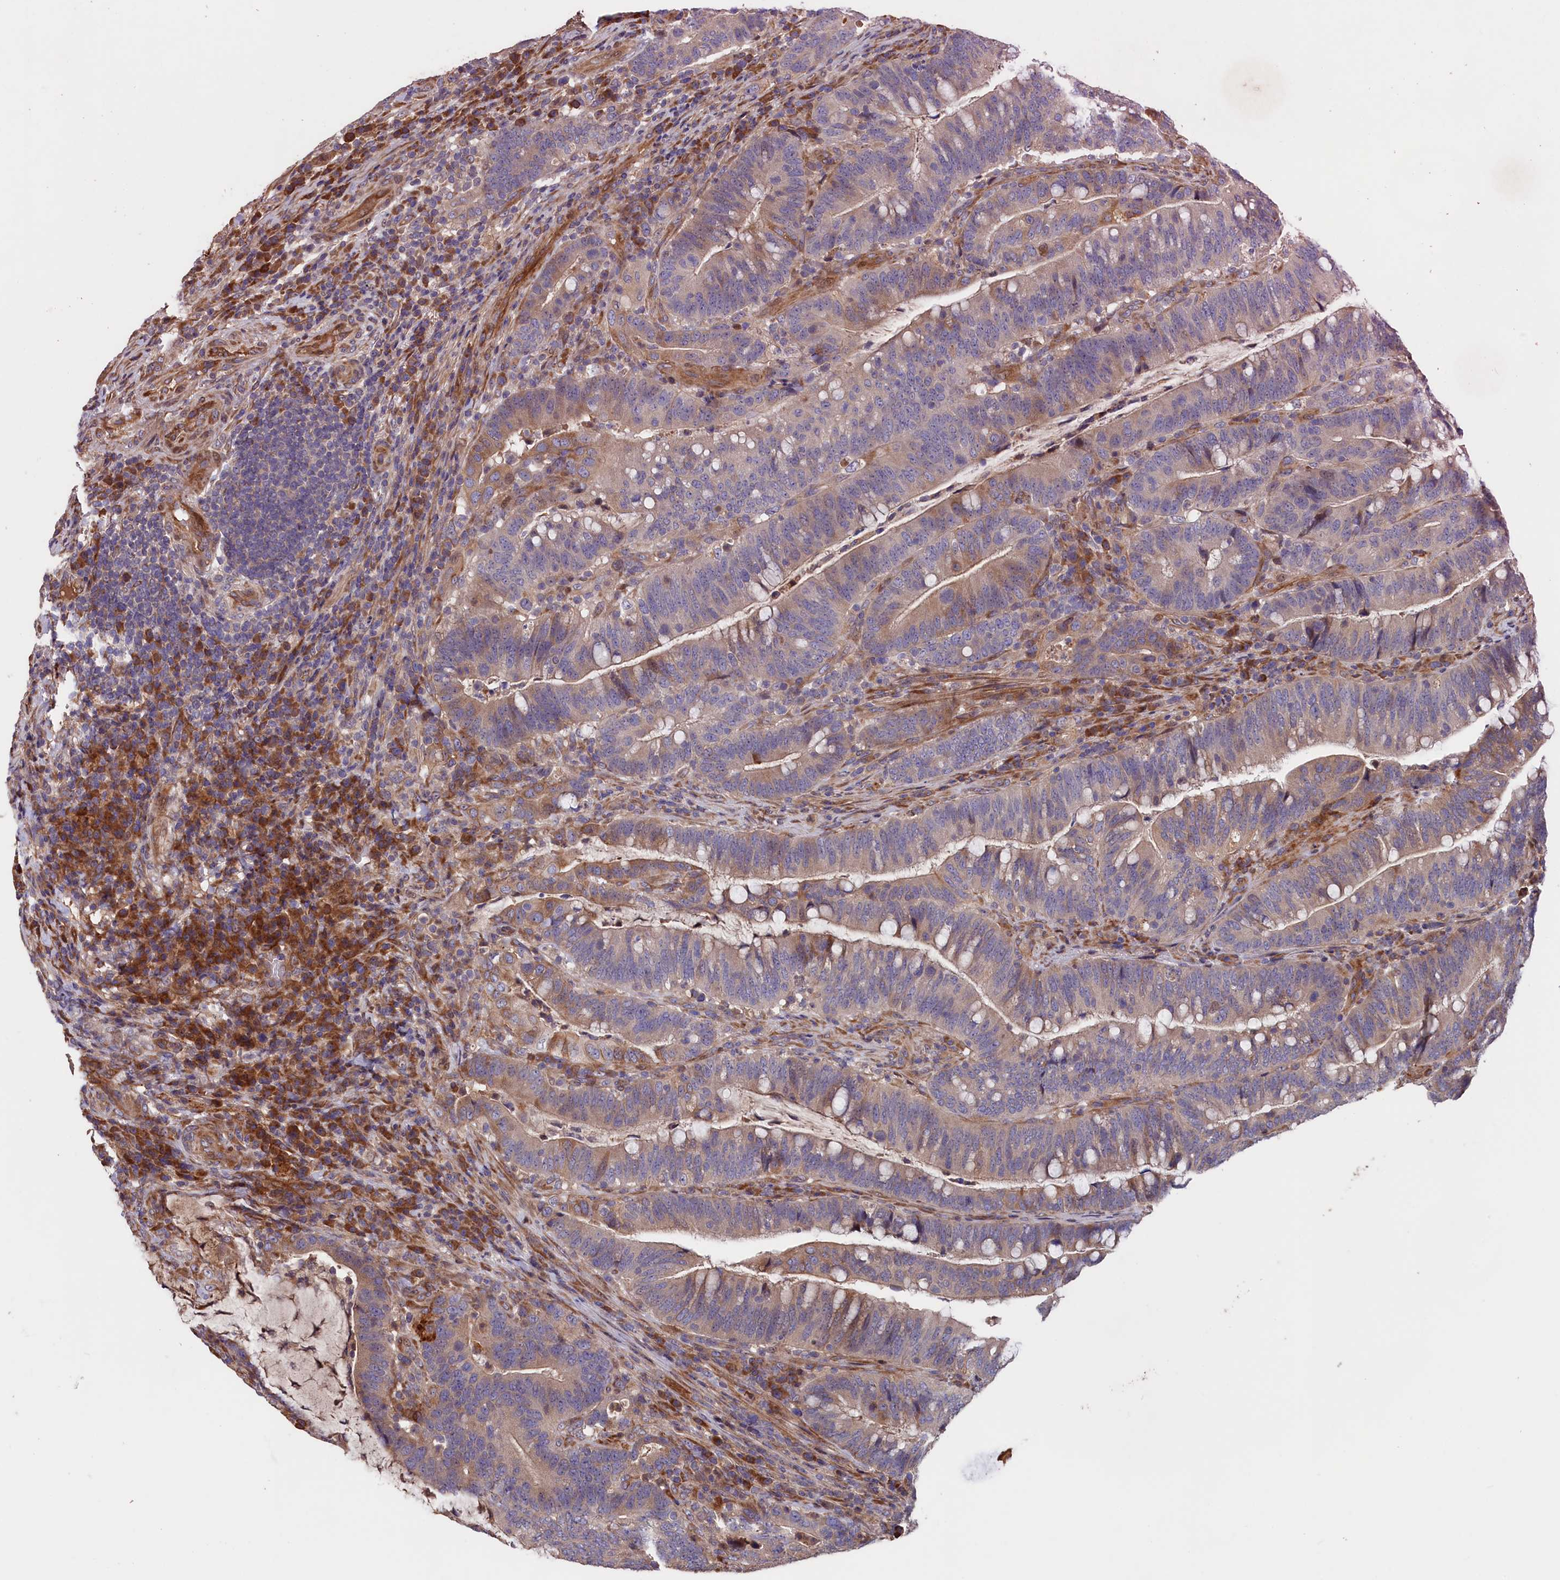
{"staining": {"intensity": "weak", "quantity": "<25%", "location": "cytoplasmic/membranous"}, "tissue": "colorectal cancer", "cell_type": "Tumor cells", "image_type": "cancer", "snomed": [{"axis": "morphology", "description": "Adenocarcinoma, NOS"}, {"axis": "topography", "description": "Colon"}], "caption": "High power microscopy micrograph of an IHC photomicrograph of colorectal cancer (adenocarcinoma), revealing no significant expression in tumor cells.", "gene": "GREB1L", "patient": {"sex": "female", "age": 66}}